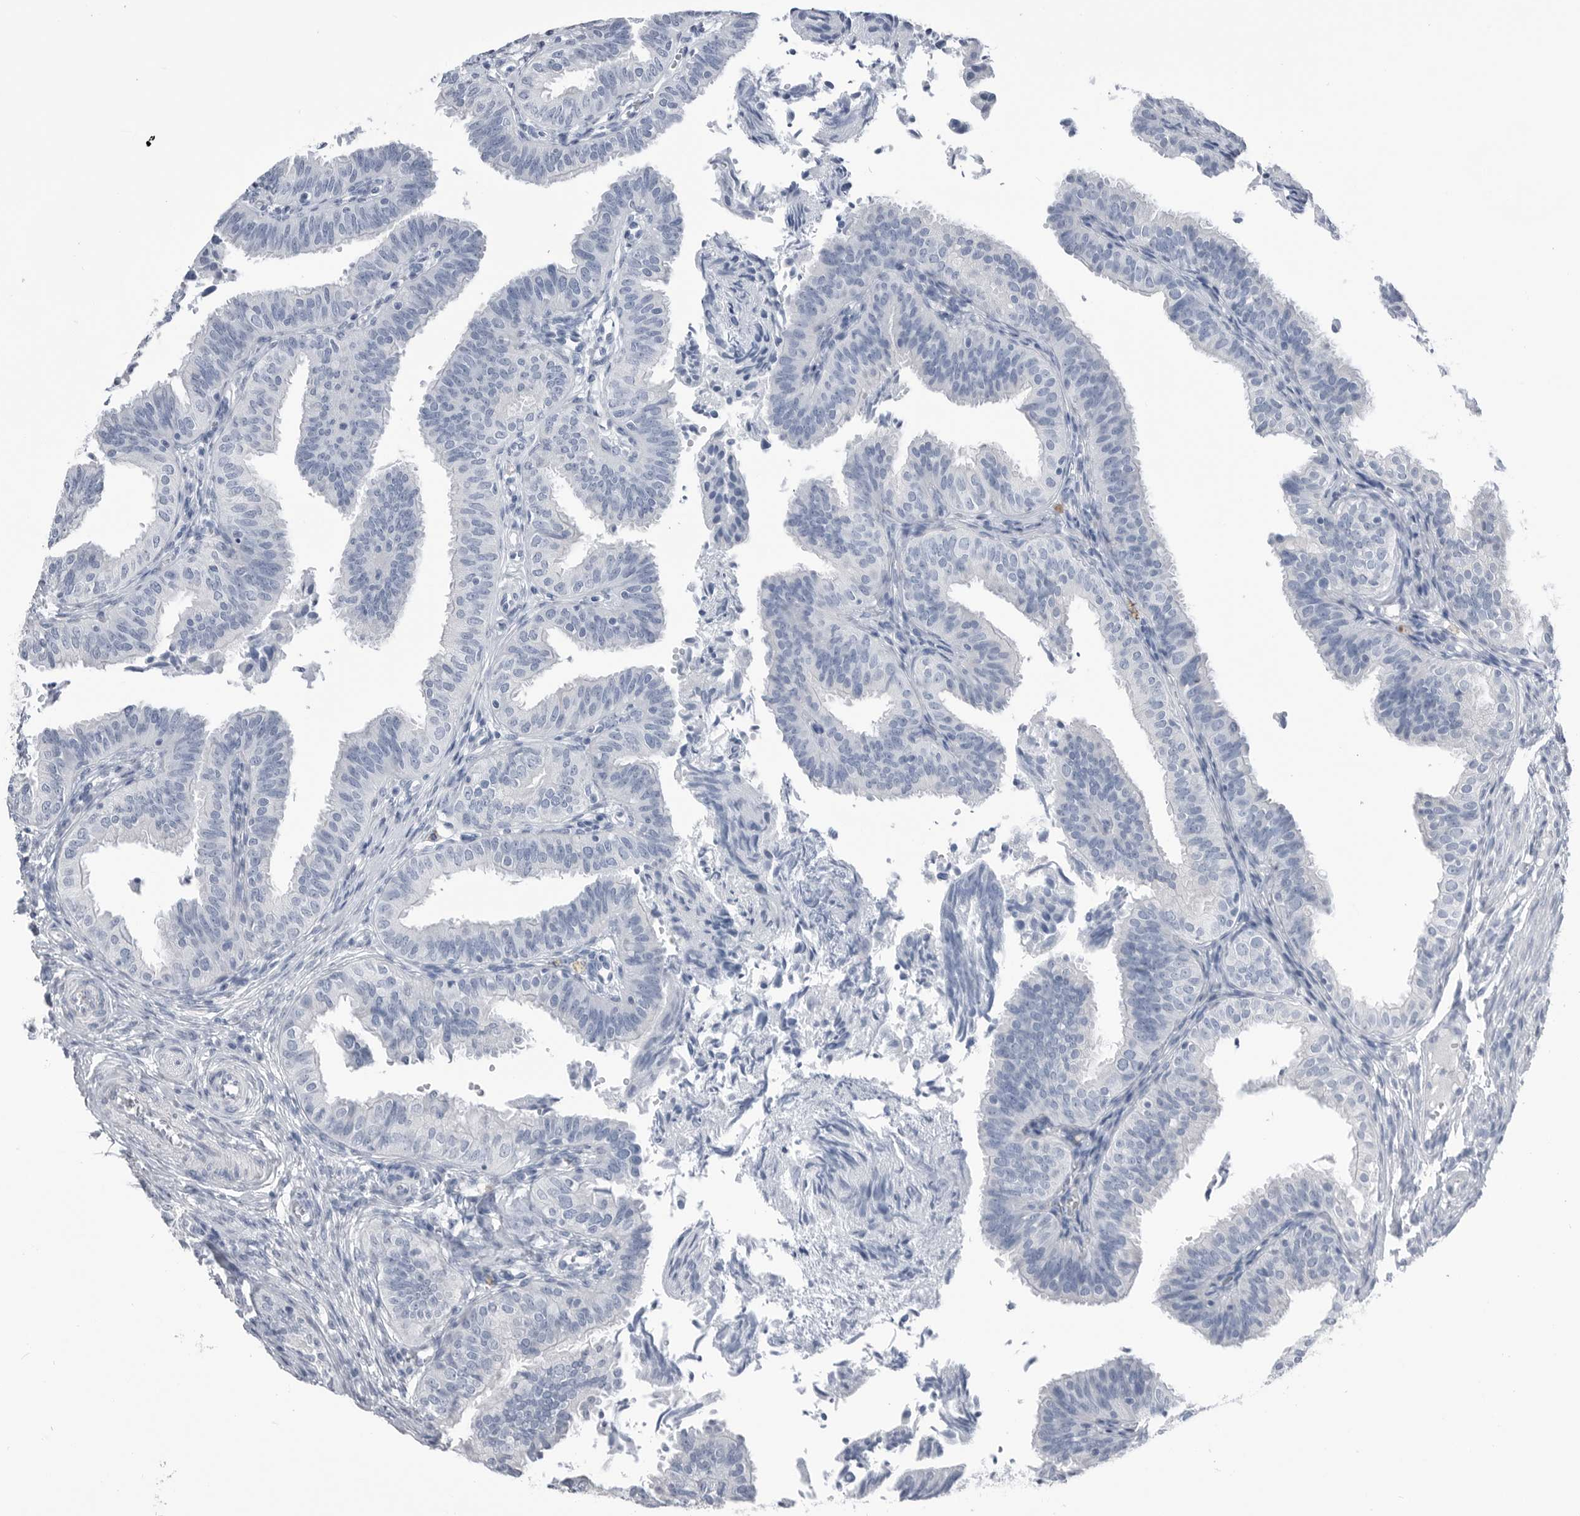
{"staining": {"intensity": "negative", "quantity": "none", "location": "none"}, "tissue": "fallopian tube", "cell_type": "Glandular cells", "image_type": "normal", "snomed": [{"axis": "morphology", "description": "Normal tissue, NOS"}, {"axis": "topography", "description": "Fallopian tube"}], "caption": "IHC histopathology image of unremarkable fallopian tube: fallopian tube stained with DAB displays no significant protein positivity in glandular cells.", "gene": "ABHD12", "patient": {"sex": "female", "age": 35}}